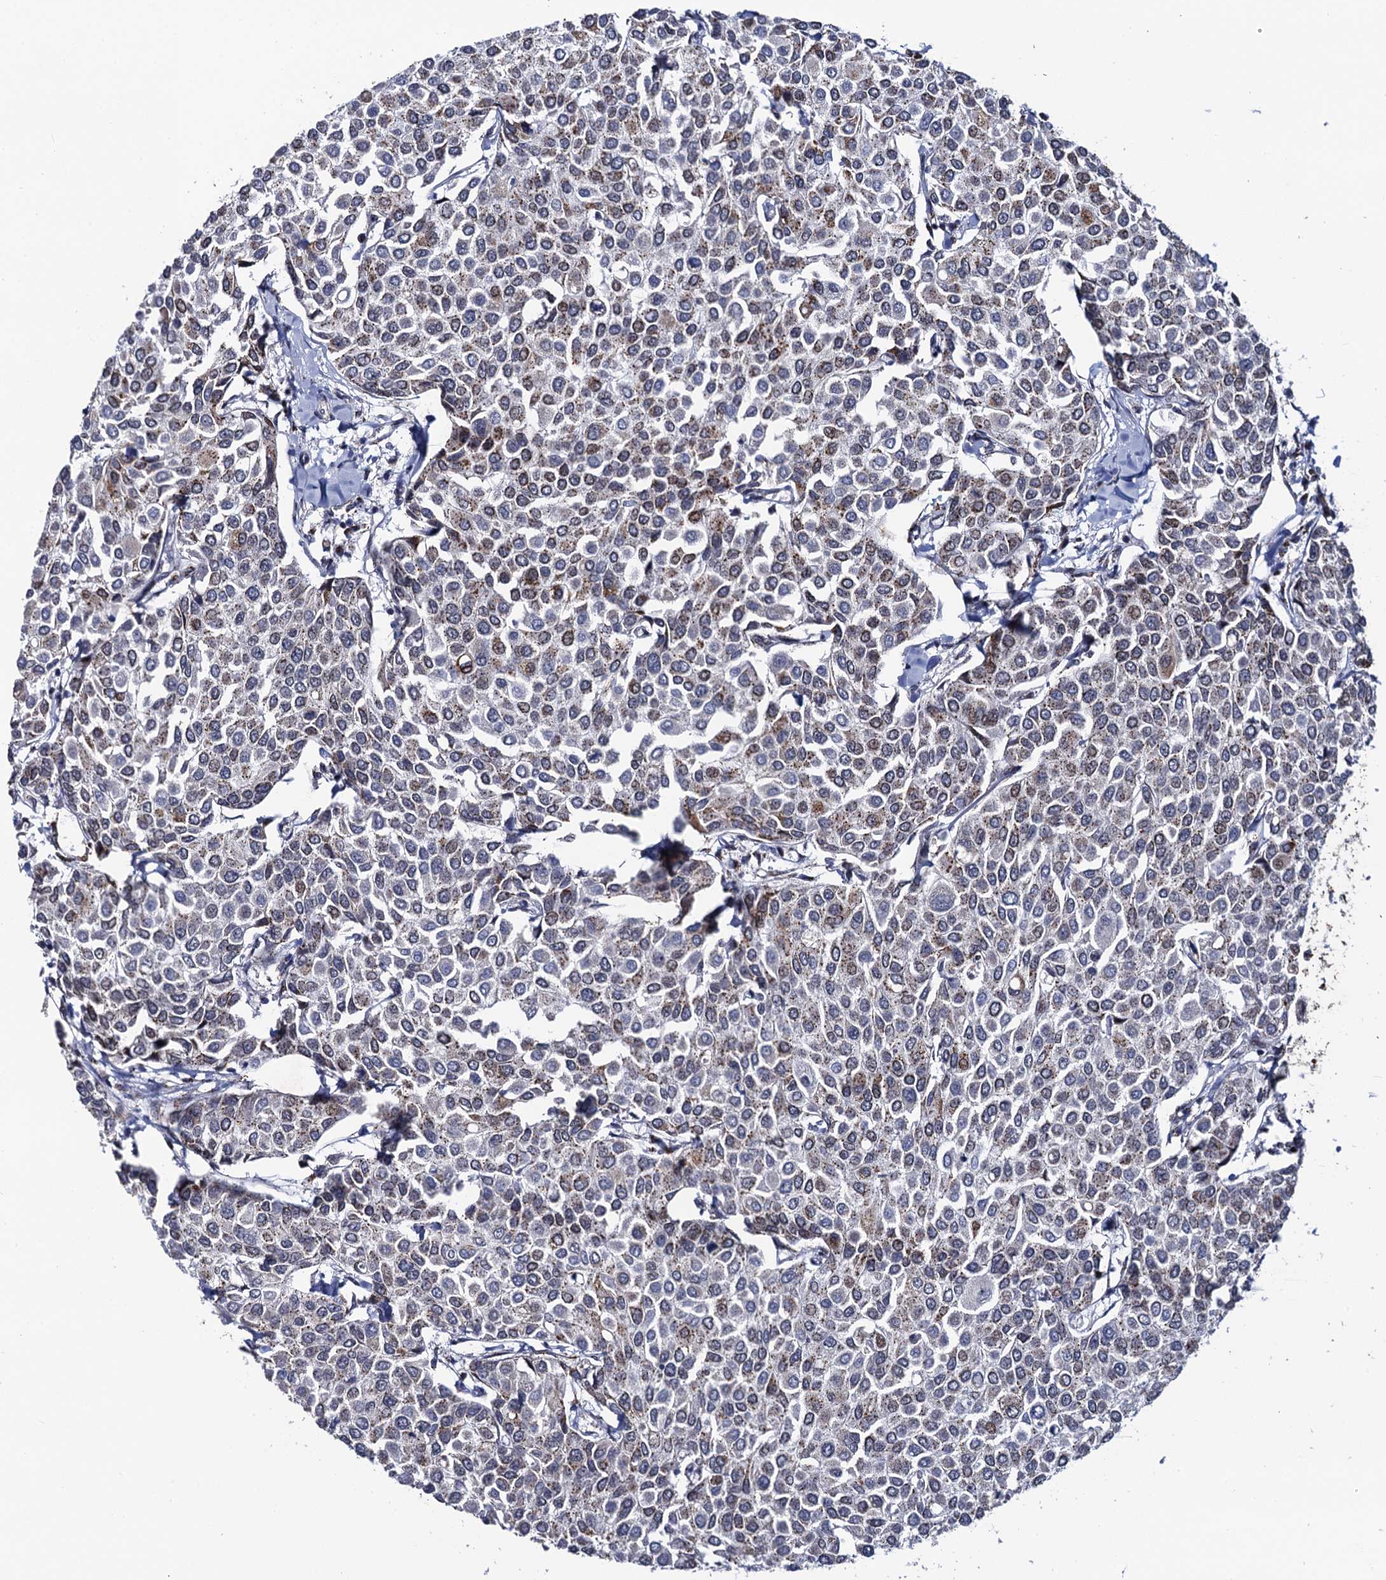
{"staining": {"intensity": "weak", "quantity": "25%-75%", "location": "cytoplasmic/membranous"}, "tissue": "breast cancer", "cell_type": "Tumor cells", "image_type": "cancer", "snomed": [{"axis": "morphology", "description": "Duct carcinoma"}, {"axis": "topography", "description": "Breast"}], "caption": "Immunohistochemistry histopathology image of human breast cancer stained for a protein (brown), which shows low levels of weak cytoplasmic/membranous positivity in about 25%-75% of tumor cells.", "gene": "THAP2", "patient": {"sex": "female", "age": 55}}